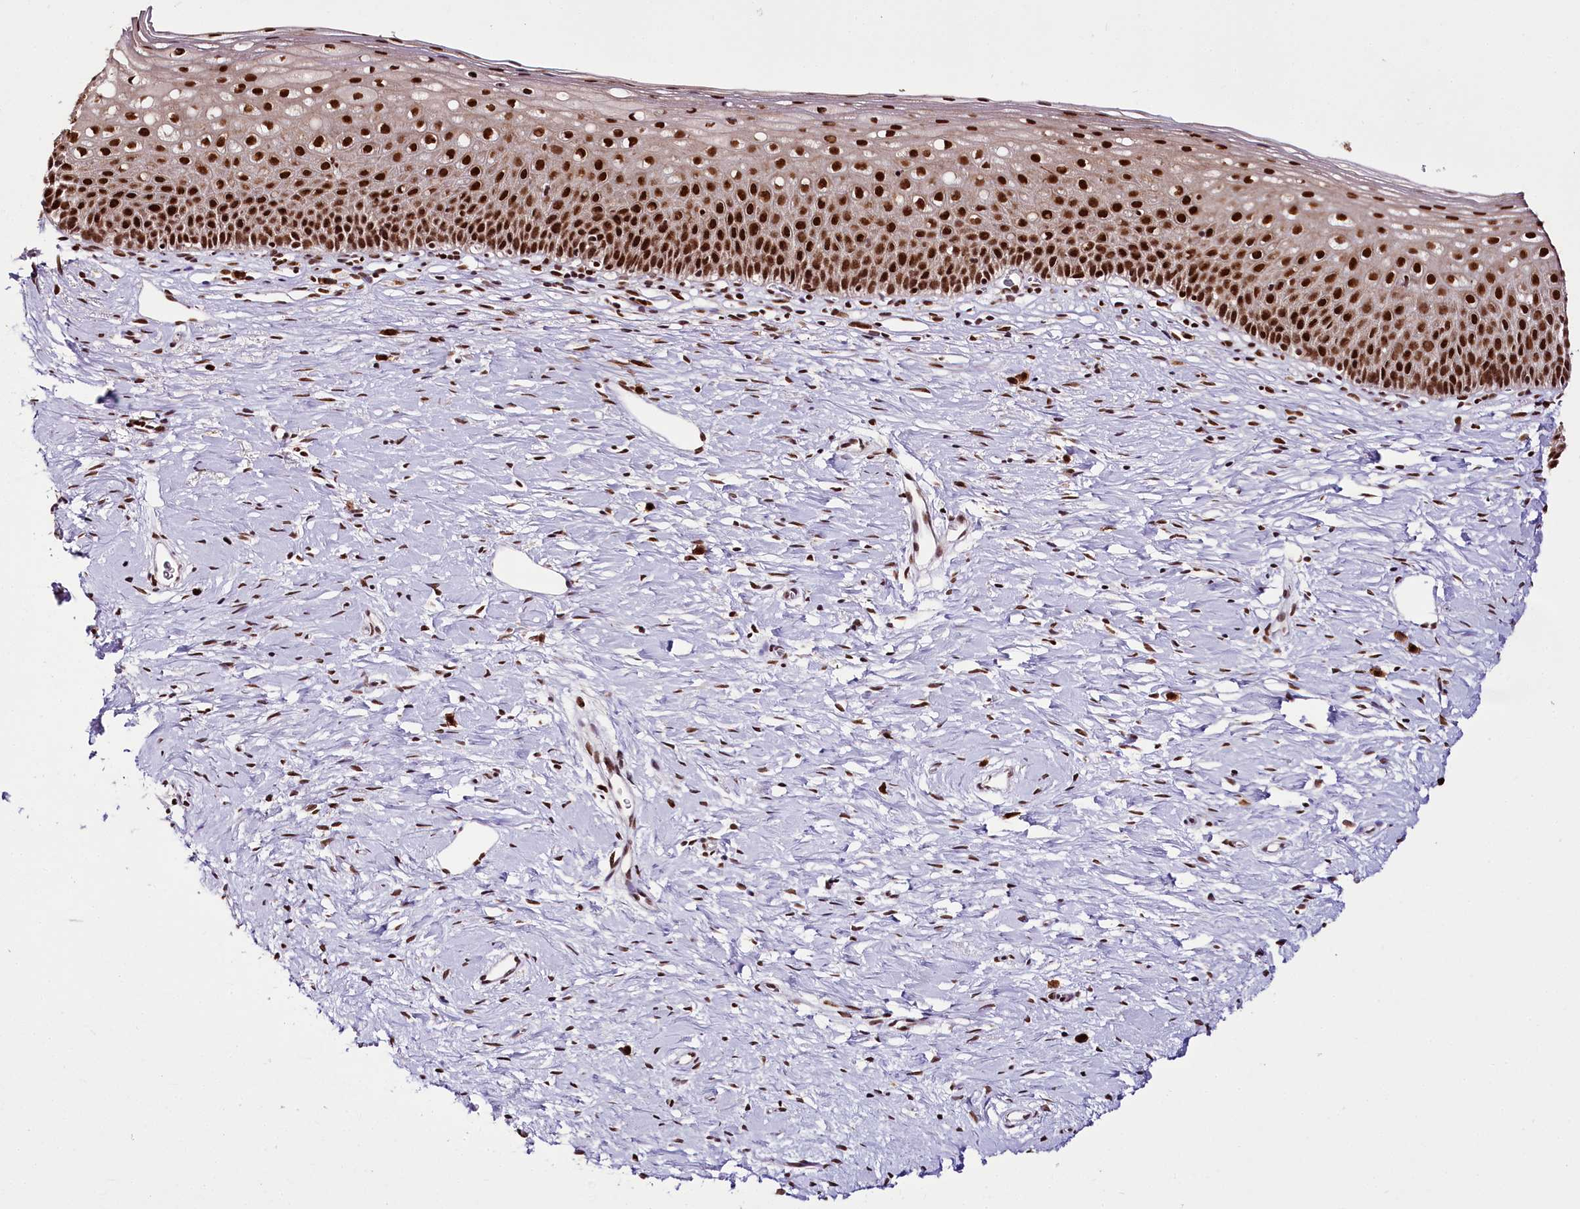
{"staining": {"intensity": "strong", "quantity": ">75%", "location": "nuclear"}, "tissue": "cervix", "cell_type": "Glandular cells", "image_type": "normal", "snomed": [{"axis": "morphology", "description": "Normal tissue, NOS"}, {"axis": "topography", "description": "Cervix"}], "caption": "Cervix stained with DAB (3,3'-diaminobenzidine) immunohistochemistry shows high levels of strong nuclear positivity in about >75% of glandular cells. Immunohistochemistry stains the protein of interest in brown and the nuclei are stained blue.", "gene": "SMARCE1", "patient": {"sex": "female", "age": 57}}